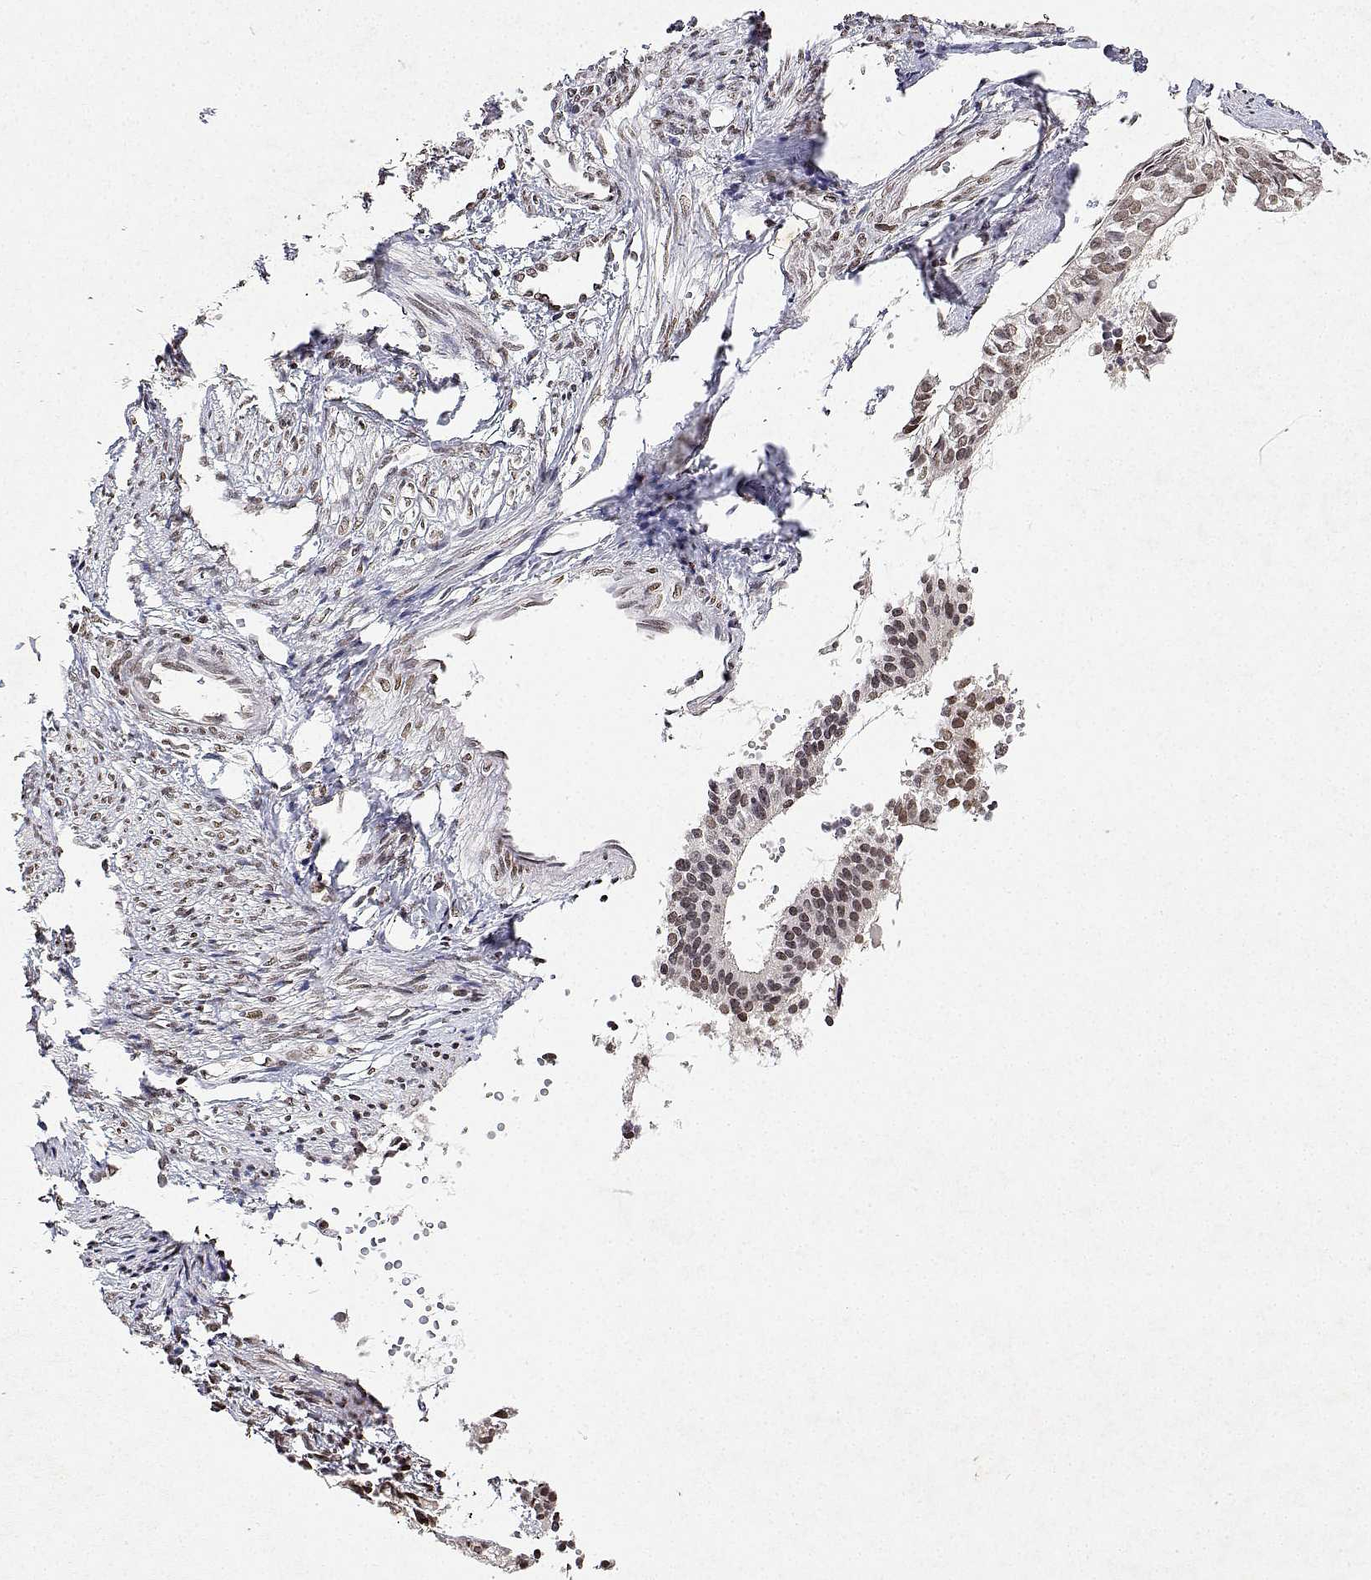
{"staining": {"intensity": "weak", "quantity": ">75%", "location": "nuclear"}, "tissue": "endometrial cancer", "cell_type": "Tumor cells", "image_type": "cancer", "snomed": [{"axis": "morphology", "description": "Adenocarcinoma, NOS"}, {"axis": "topography", "description": "Endometrium"}], "caption": "Human endometrial cancer stained for a protein (brown) reveals weak nuclear positive expression in about >75% of tumor cells.", "gene": "XPC", "patient": {"sex": "female", "age": 58}}